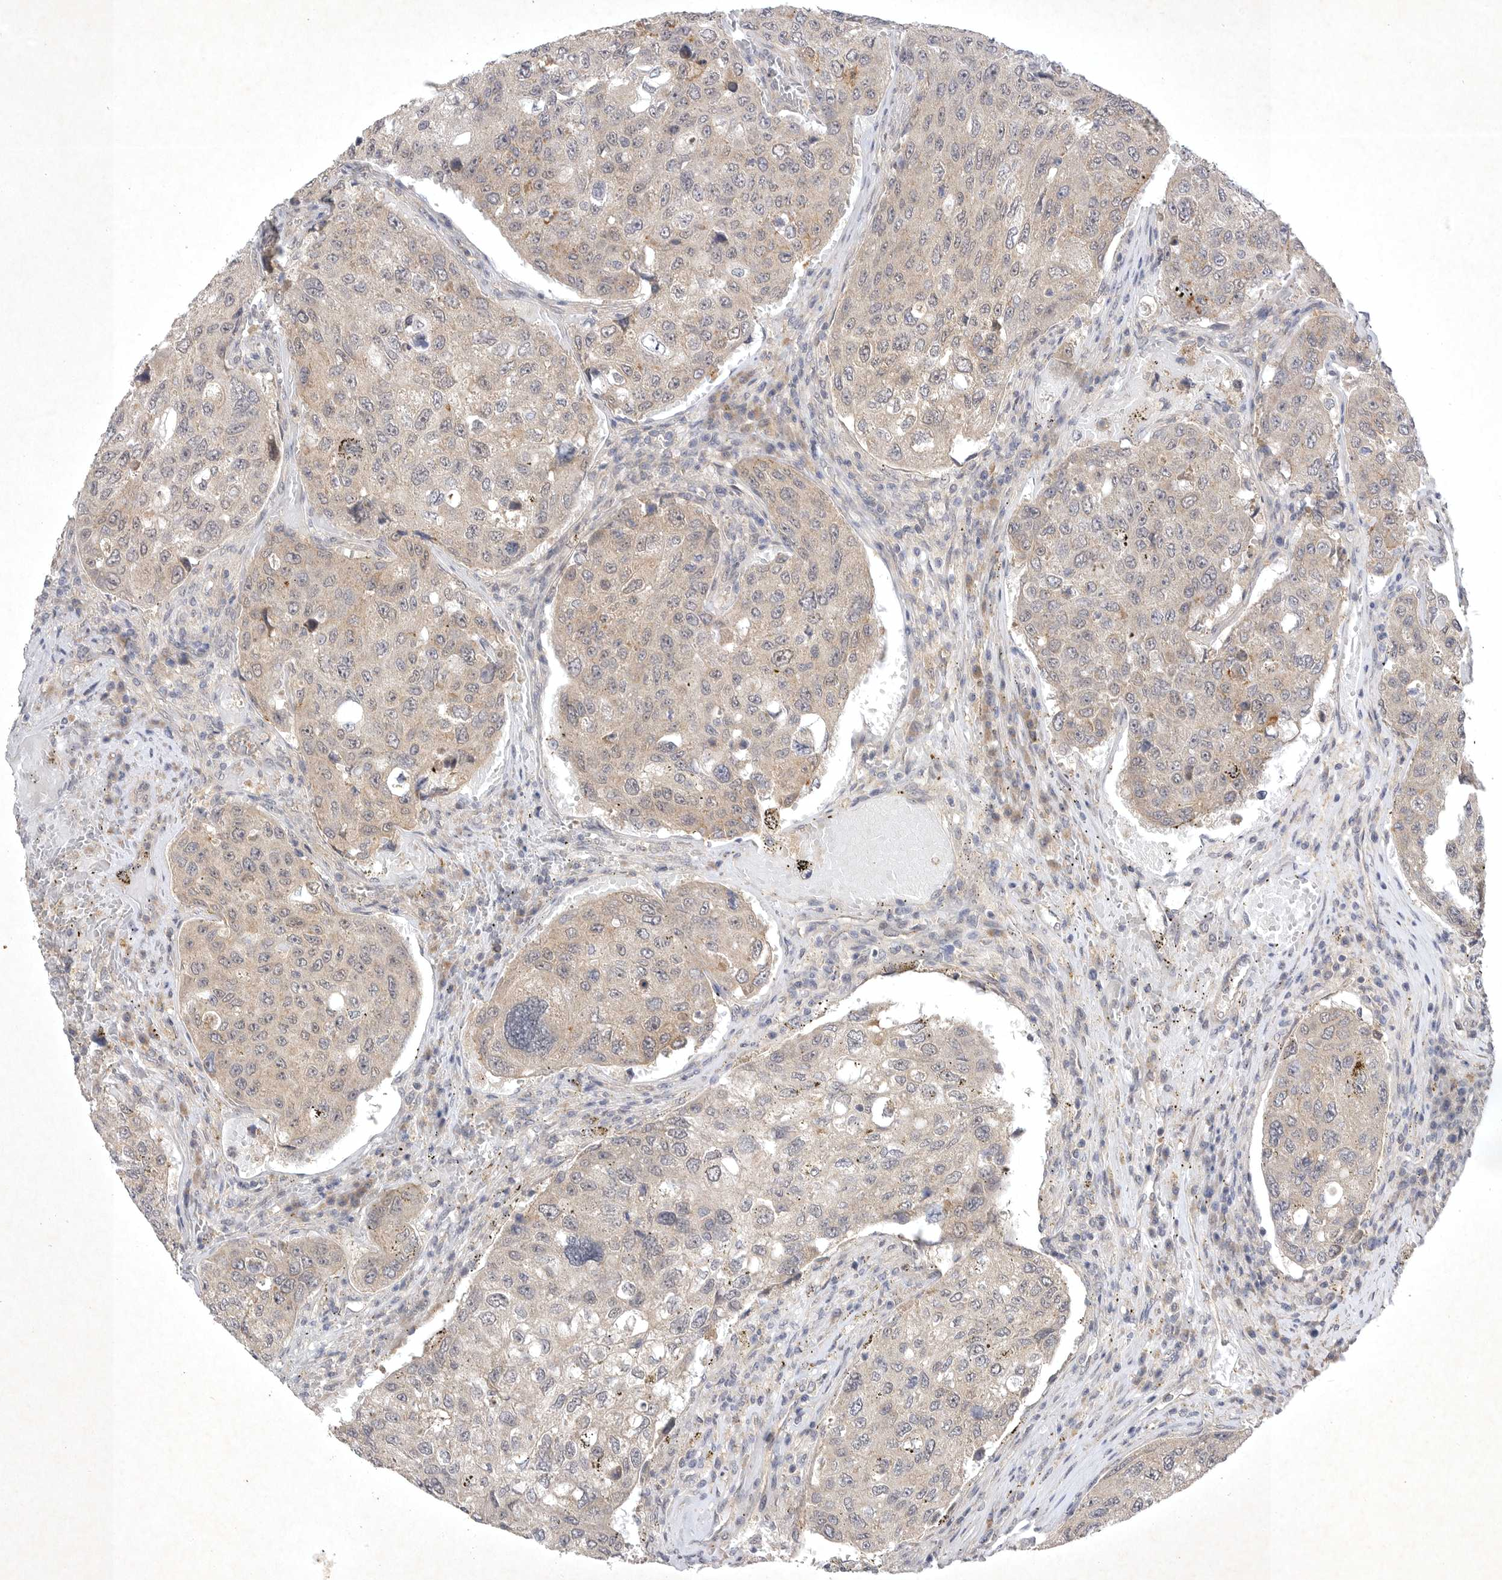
{"staining": {"intensity": "weak", "quantity": "<25%", "location": "cytoplasmic/membranous"}, "tissue": "urothelial cancer", "cell_type": "Tumor cells", "image_type": "cancer", "snomed": [{"axis": "morphology", "description": "Urothelial carcinoma, High grade"}, {"axis": "topography", "description": "Lymph node"}, {"axis": "topography", "description": "Urinary bladder"}], "caption": "DAB (3,3'-diaminobenzidine) immunohistochemical staining of human high-grade urothelial carcinoma displays no significant positivity in tumor cells.", "gene": "PTPDC1", "patient": {"sex": "male", "age": 51}}